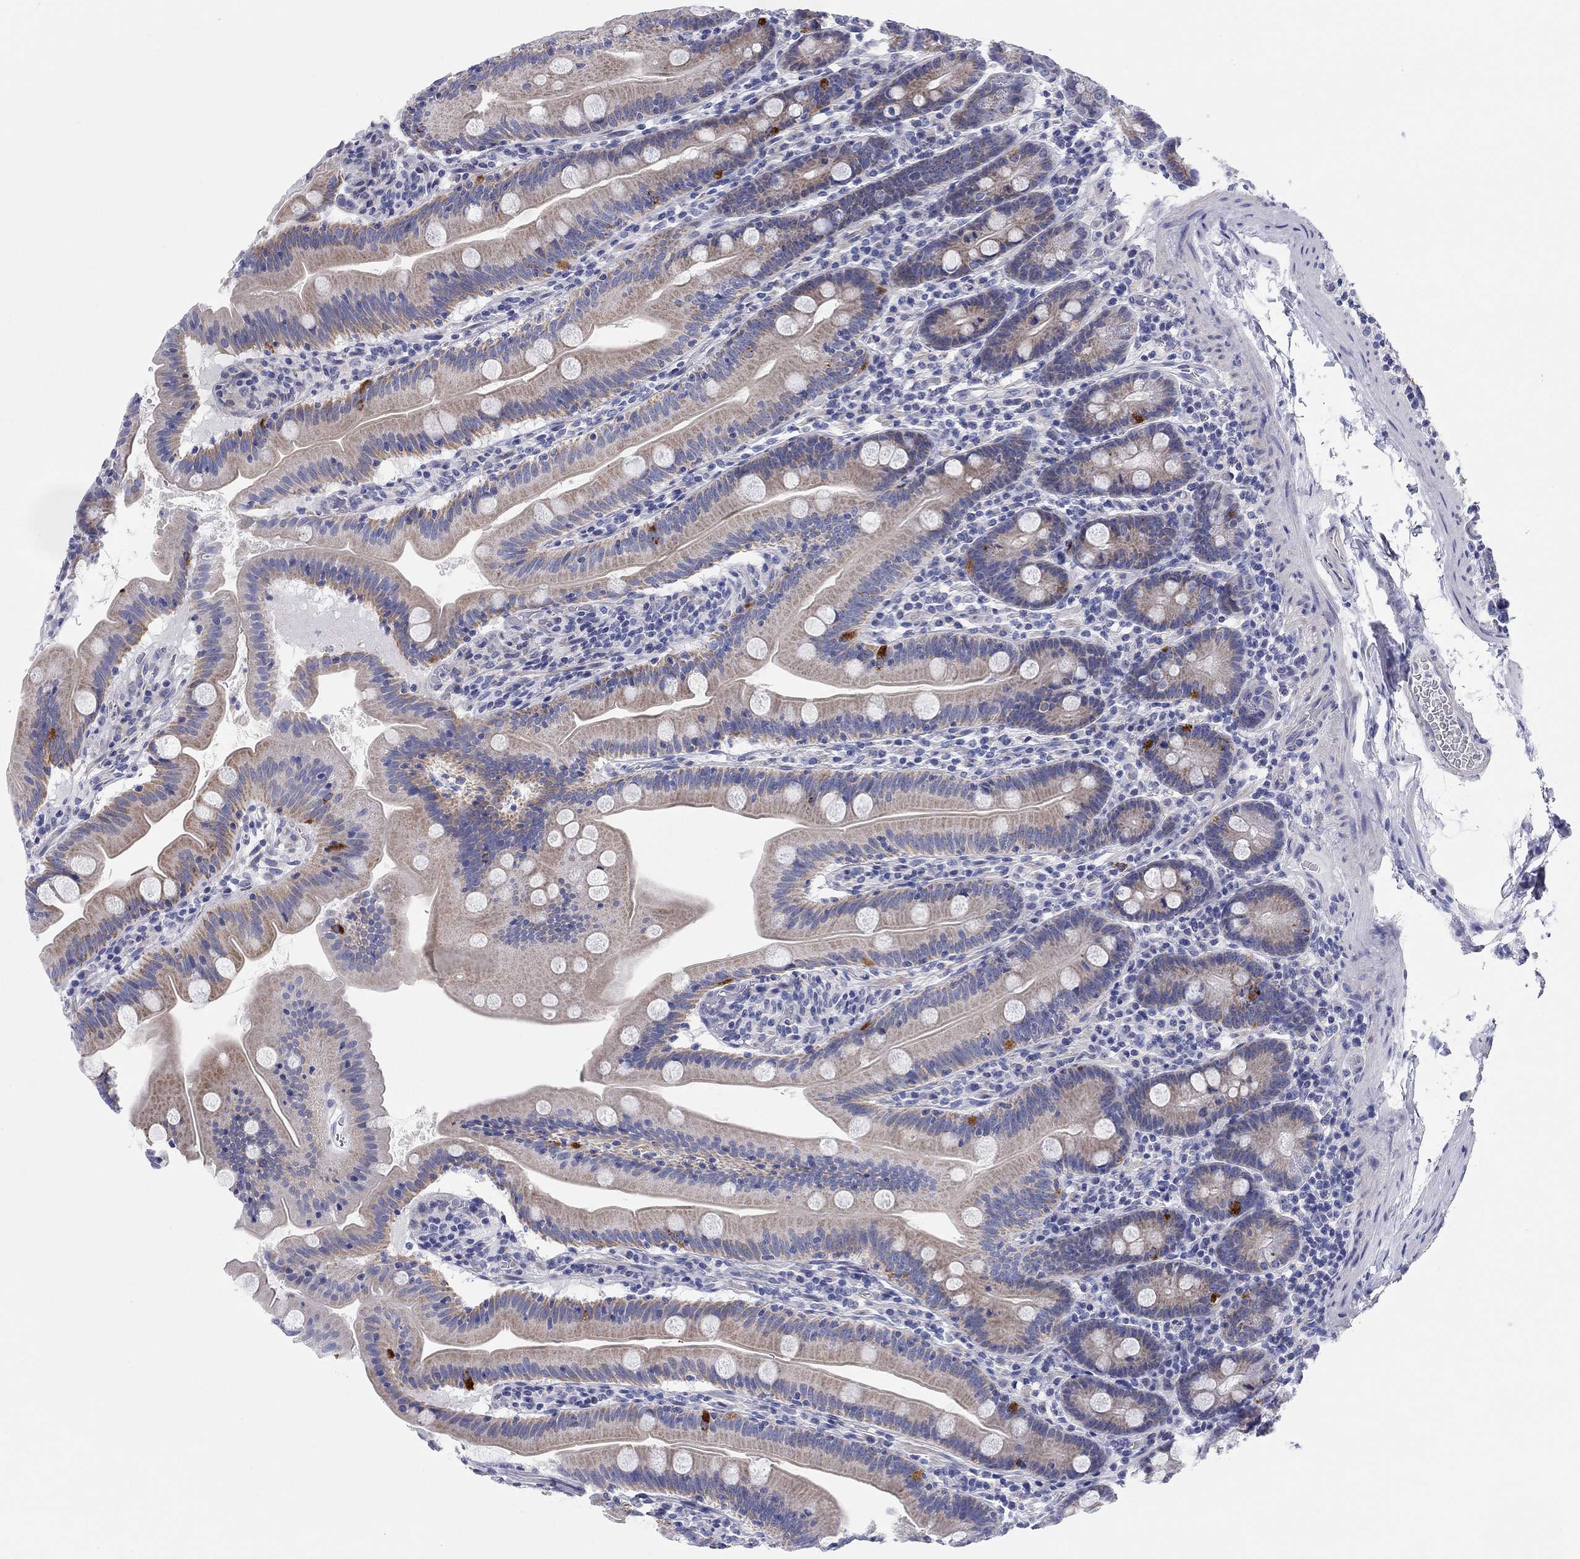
{"staining": {"intensity": "strong", "quantity": "<25%", "location": "cytoplasmic/membranous"}, "tissue": "small intestine", "cell_type": "Glandular cells", "image_type": "normal", "snomed": [{"axis": "morphology", "description": "Normal tissue, NOS"}, {"axis": "topography", "description": "Small intestine"}], "caption": "Brown immunohistochemical staining in benign human small intestine reveals strong cytoplasmic/membranous staining in approximately <25% of glandular cells.", "gene": "CHI3L2", "patient": {"sex": "male", "age": 37}}